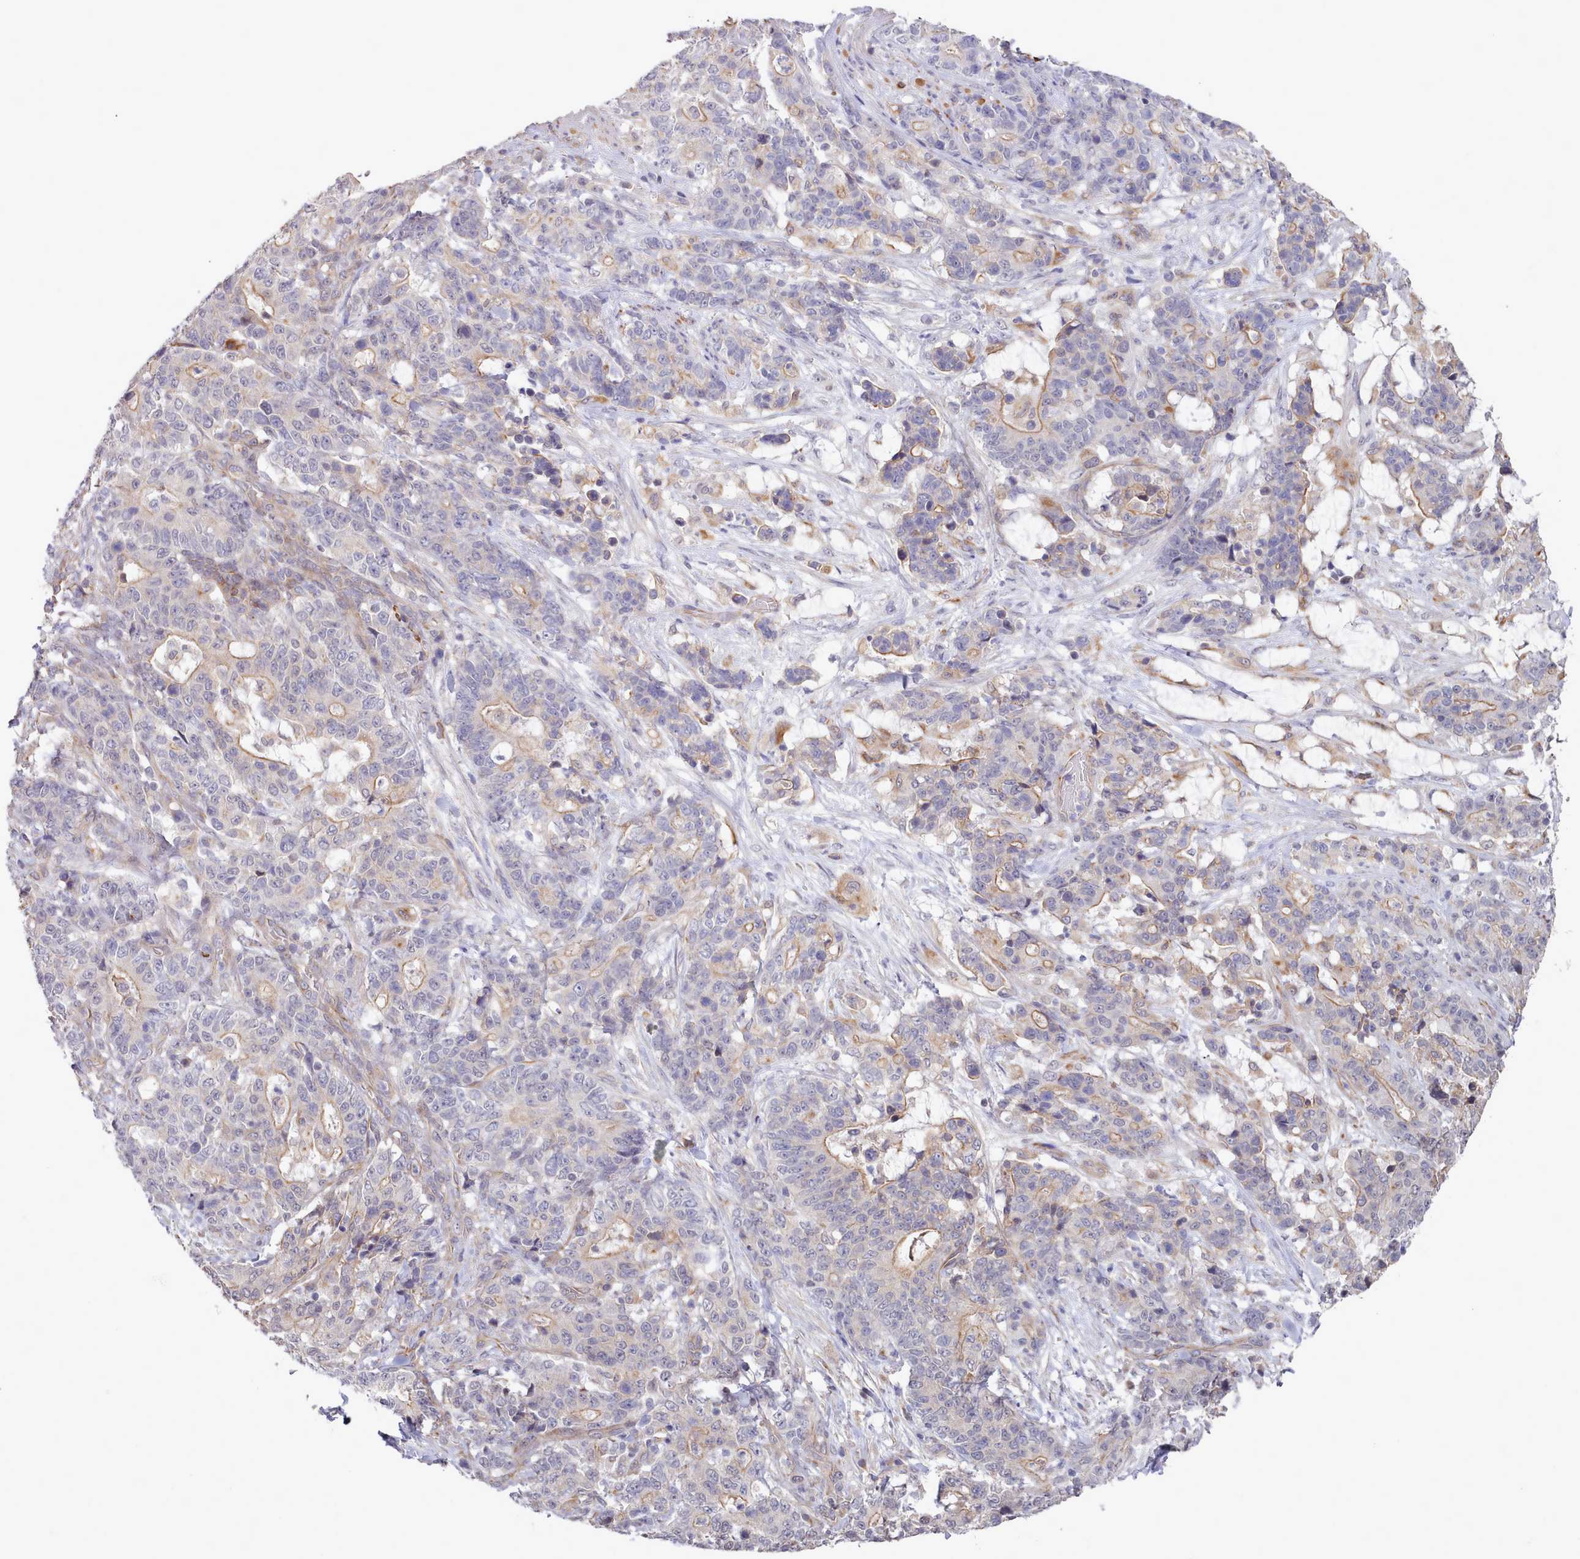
{"staining": {"intensity": "weak", "quantity": "<25%", "location": "cytoplasmic/membranous"}, "tissue": "stomach cancer", "cell_type": "Tumor cells", "image_type": "cancer", "snomed": [{"axis": "morphology", "description": "Normal tissue, NOS"}, {"axis": "morphology", "description": "Adenocarcinoma, NOS"}, {"axis": "topography", "description": "Stomach"}], "caption": "Immunohistochemical staining of adenocarcinoma (stomach) shows no significant expression in tumor cells.", "gene": "ZC3H13", "patient": {"sex": "female", "age": 64}}